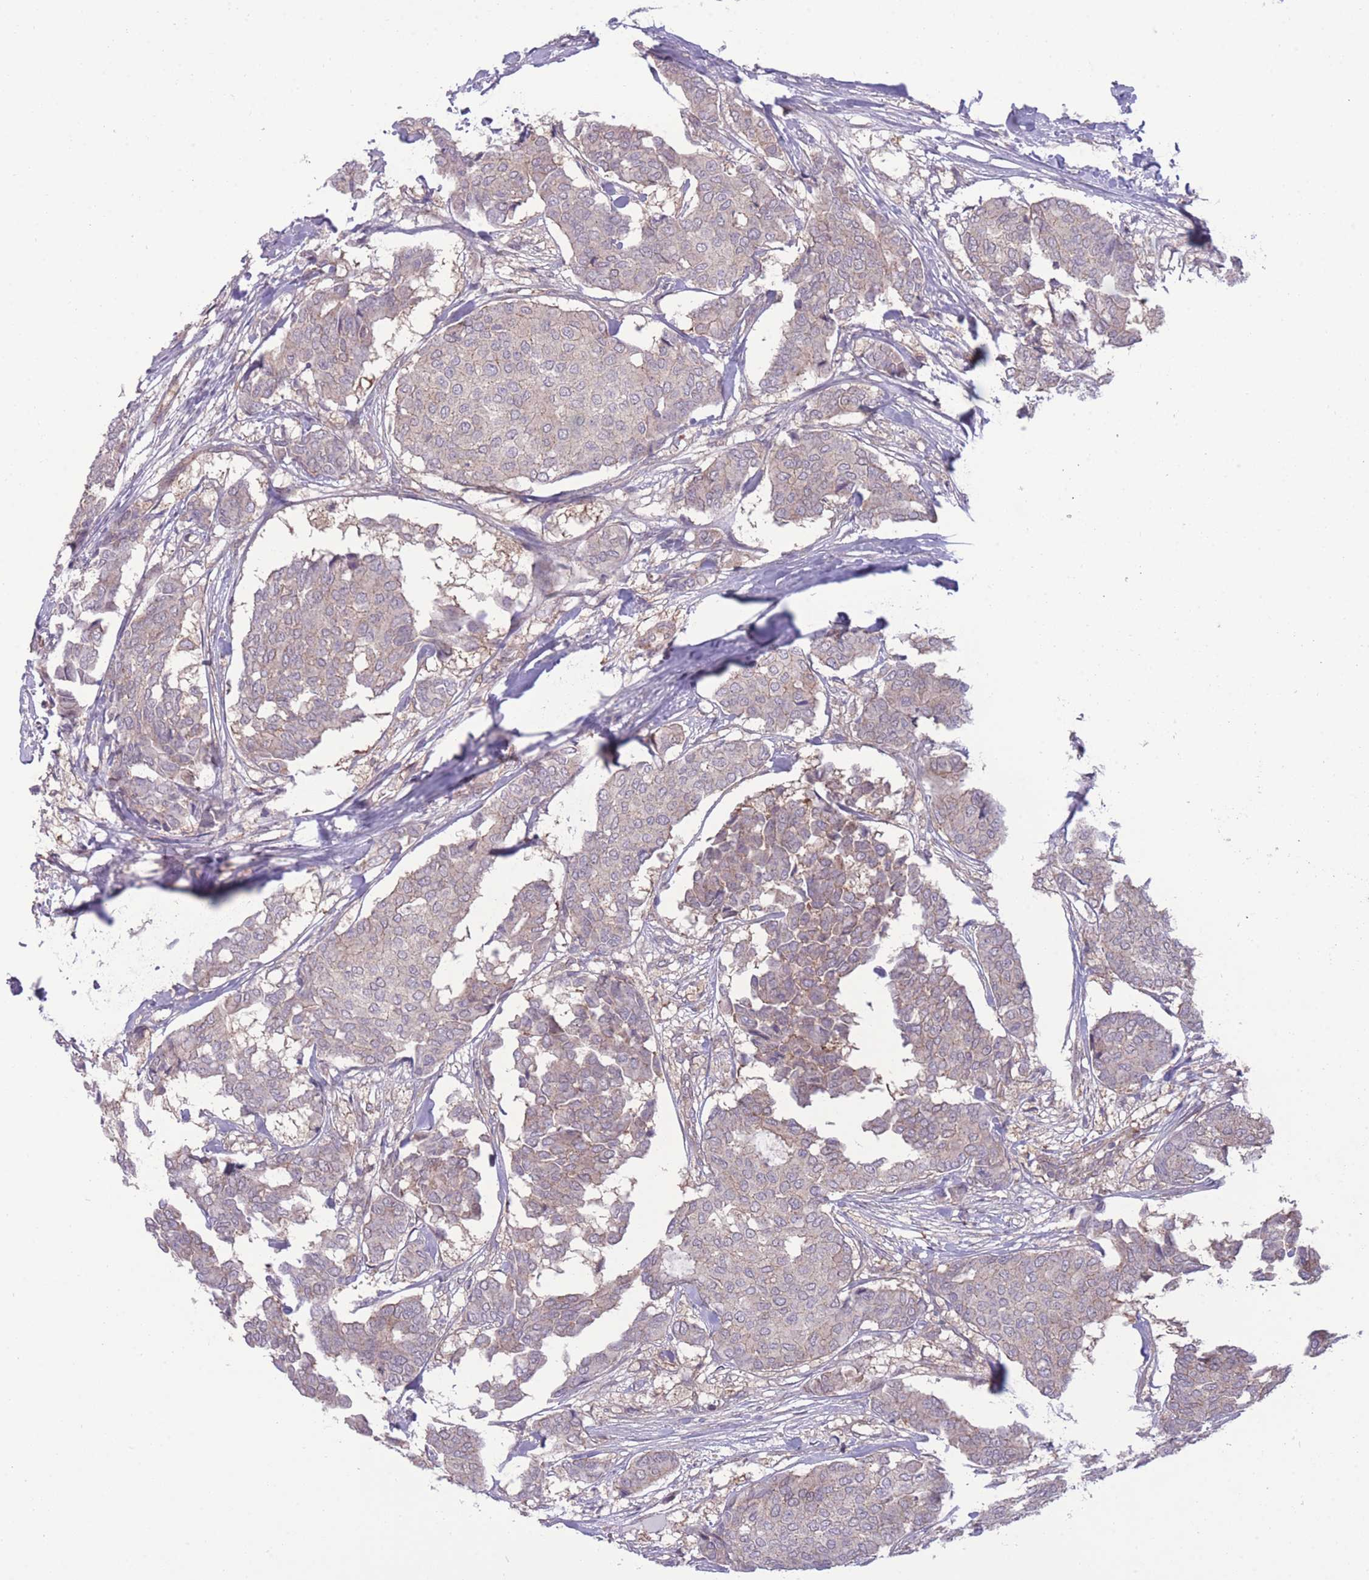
{"staining": {"intensity": "weak", "quantity": "<25%", "location": "cytoplasmic/membranous"}, "tissue": "breast cancer", "cell_type": "Tumor cells", "image_type": "cancer", "snomed": [{"axis": "morphology", "description": "Duct carcinoma"}, {"axis": "topography", "description": "Breast"}], "caption": "IHC photomicrograph of breast cancer (invasive ductal carcinoma) stained for a protein (brown), which shows no expression in tumor cells.", "gene": "RIC8A", "patient": {"sex": "female", "age": 75}}